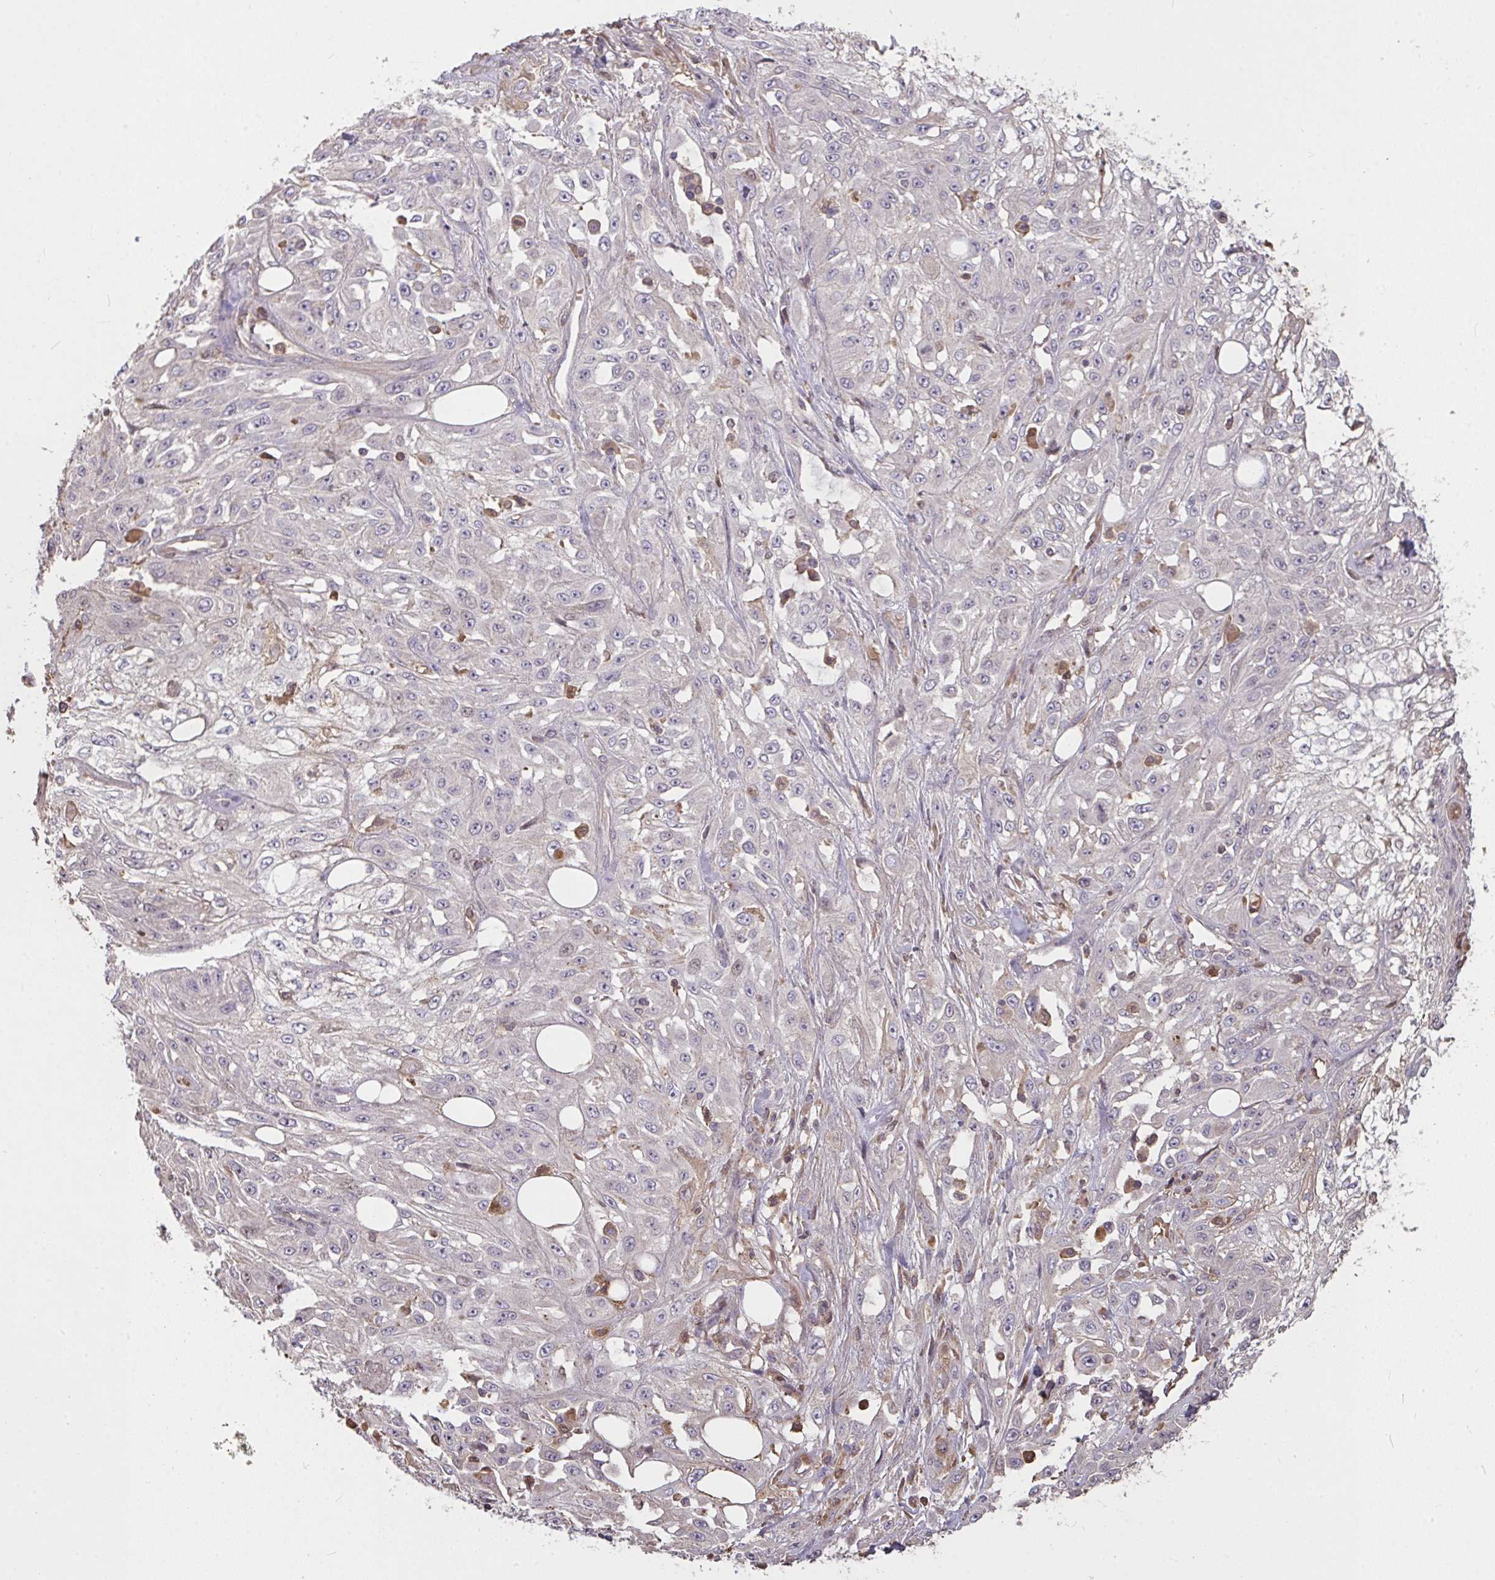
{"staining": {"intensity": "negative", "quantity": "none", "location": "none"}, "tissue": "skin cancer", "cell_type": "Tumor cells", "image_type": "cancer", "snomed": [{"axis": "morphology", "description": "Squamous cell carcinoma, NOS"}, {"axis": "morphology", "description": "Squamous cell carcinoma, metastatic, NOS"}, {"axis": "topography", "description": "Skin"}, {"axis": "topography", "description": "Lymph node"}], "caption": "There is no significant staining in tumor cells of skin metastatic squamous cell carcinoma.", "gene": "FCER1A", "patient": {"sex": "male", "age": 75}}